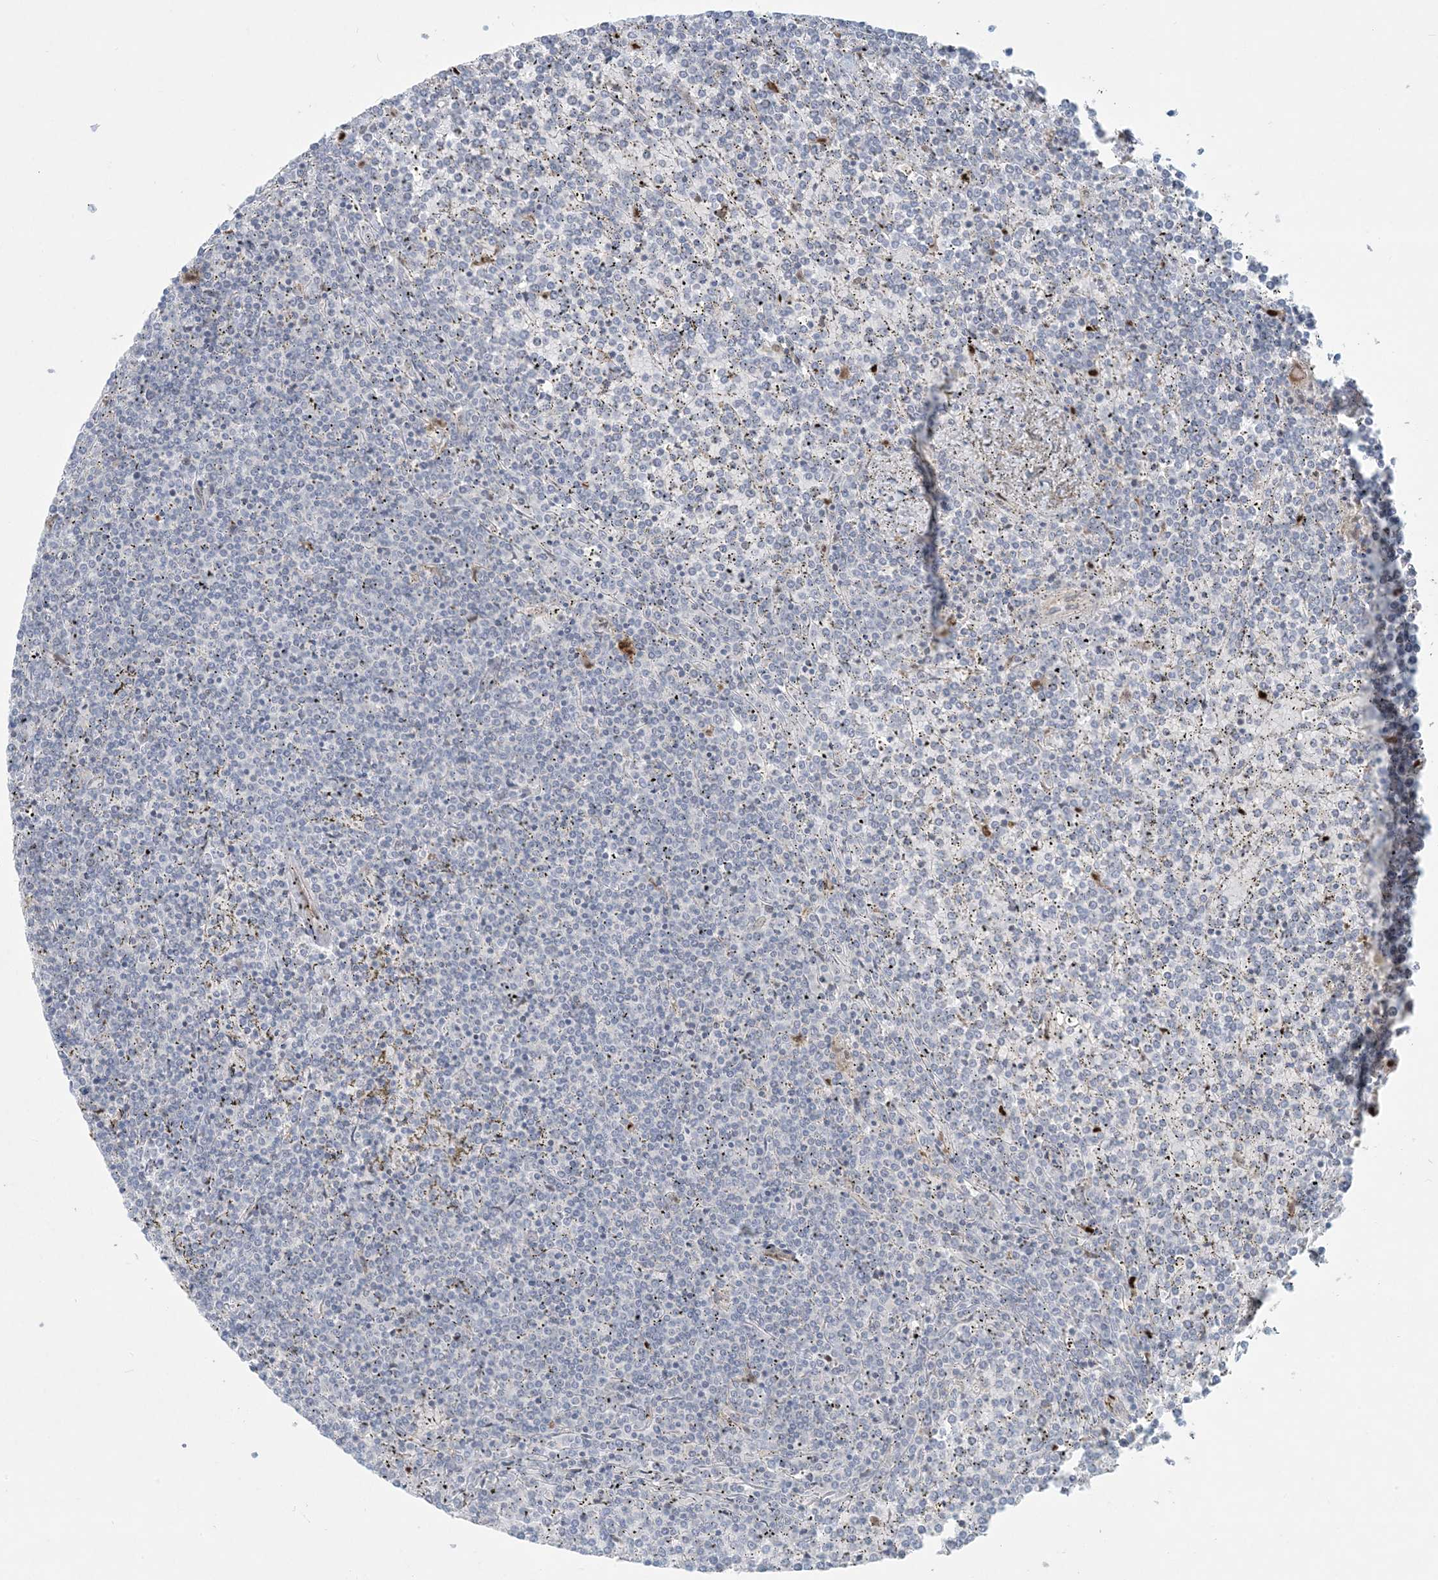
{"staining": {"intensity": "negative", "quantity": "none", "location": "none"}, "tissue": "lymphoma", "cell_type": "Tumor cells", "image_type": "cancer", "snomed": [{"axis": "morphology", "description": "Malignant lymphoma, non-Hodgkin's type, Low grade"}, {"axis": "topography", "description": "Spleen"}], "caption": "High power microscopy micrograph of an immunohistochemistry (IHC) histopathology image of lymphoma, revealing no significant expression in tumor cells. The staining is performed using DAB brown chromogen with nuclei counter-stained in using hematoxylin.", "gene": "BCORL1", "patient": {"sex": "female", "age": 19}}